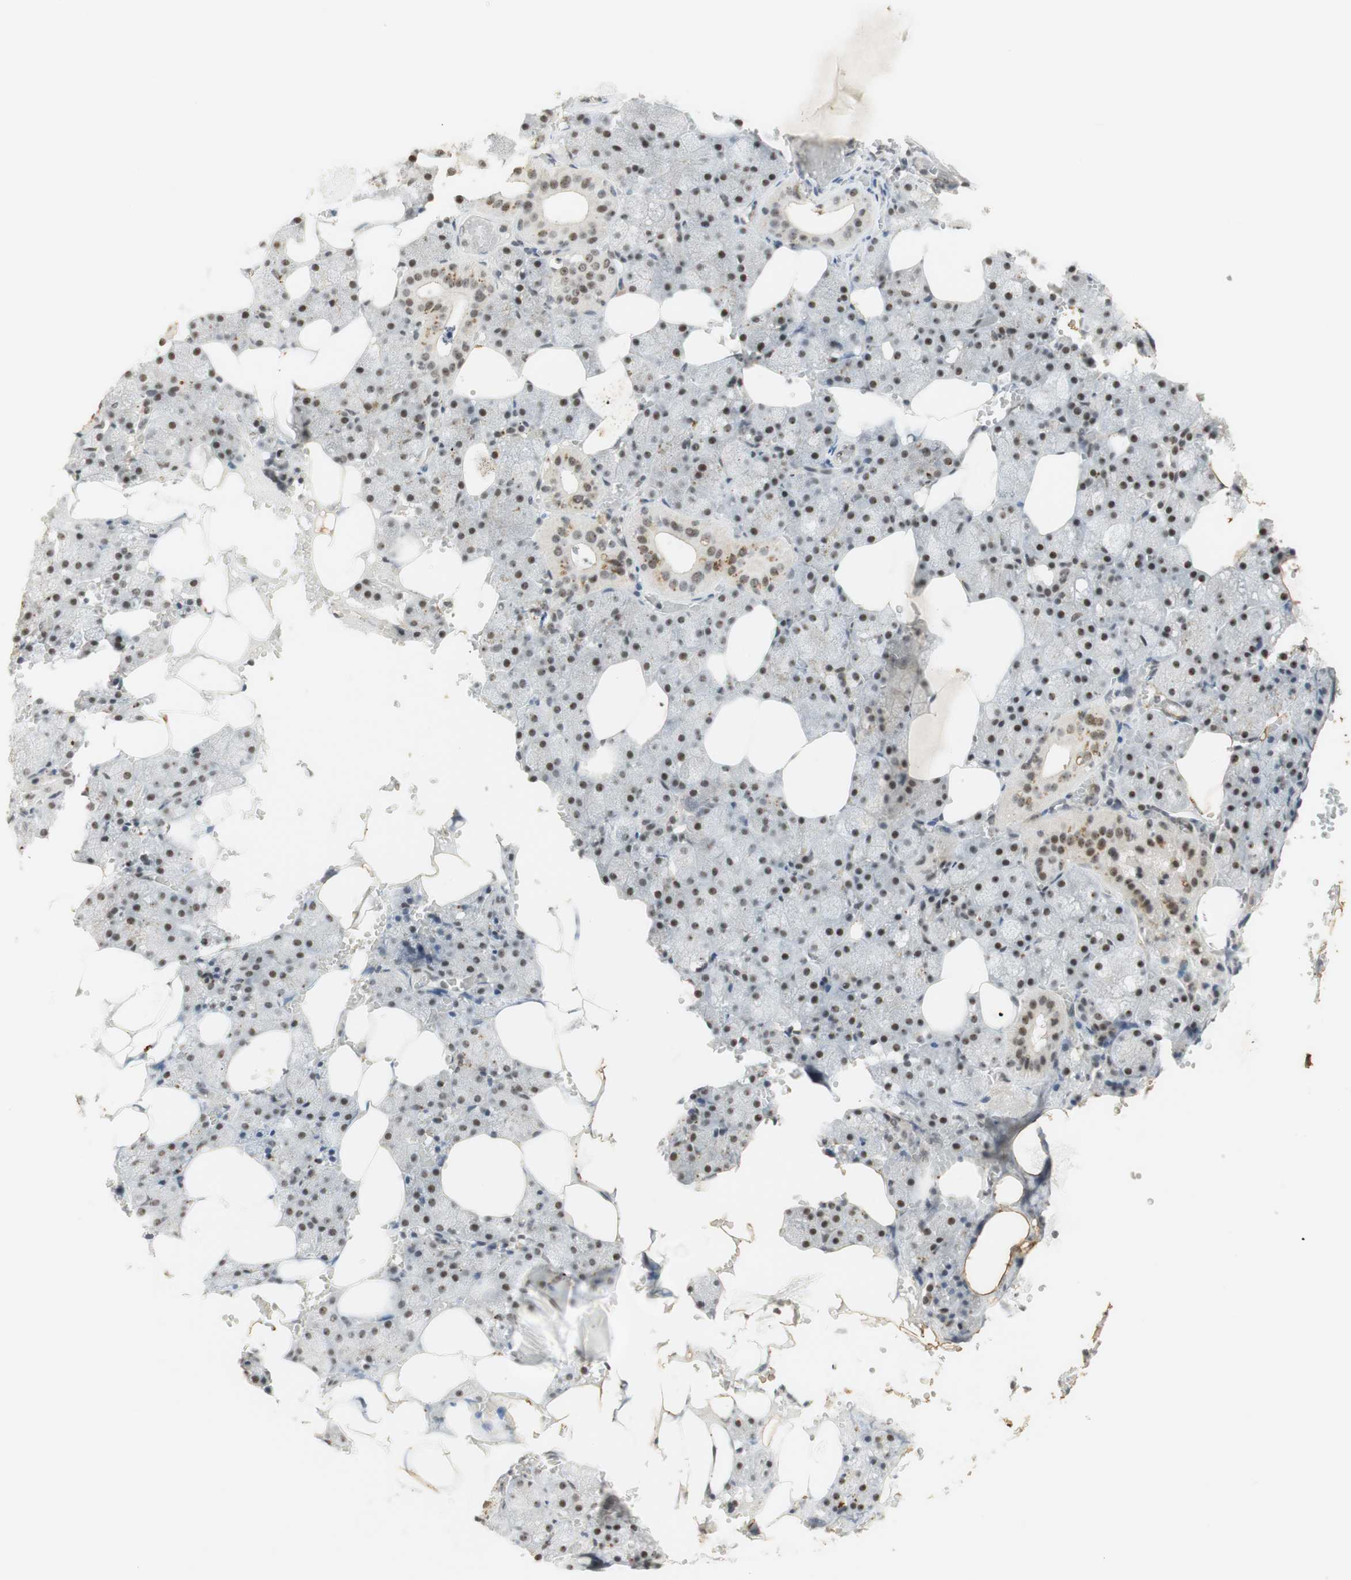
{"staining": {"intensity": "strong", "quantity": ">75%", "location": "nuclear"}, "tissue": "salivary gland", "cell_type": "Glandular cells", "image_type": "normal", "snomed": [{"axis": "morphology", "description": "Normal tissue, NOS"}, {"axis": "topography", "description": "Salivary gland"}], "caption": "Glandular cells reveal high levels of strong nuclear staining in about >75% of cells in normal human salivary gland. The staining was performed using DAB (3,3'-diaminobenzidine), with brown indicating positive protein expression. Nuclei are stained blue with hematoxylin.", "gene": "IRF1", "patient": {"sex": "male", "age": 62}}